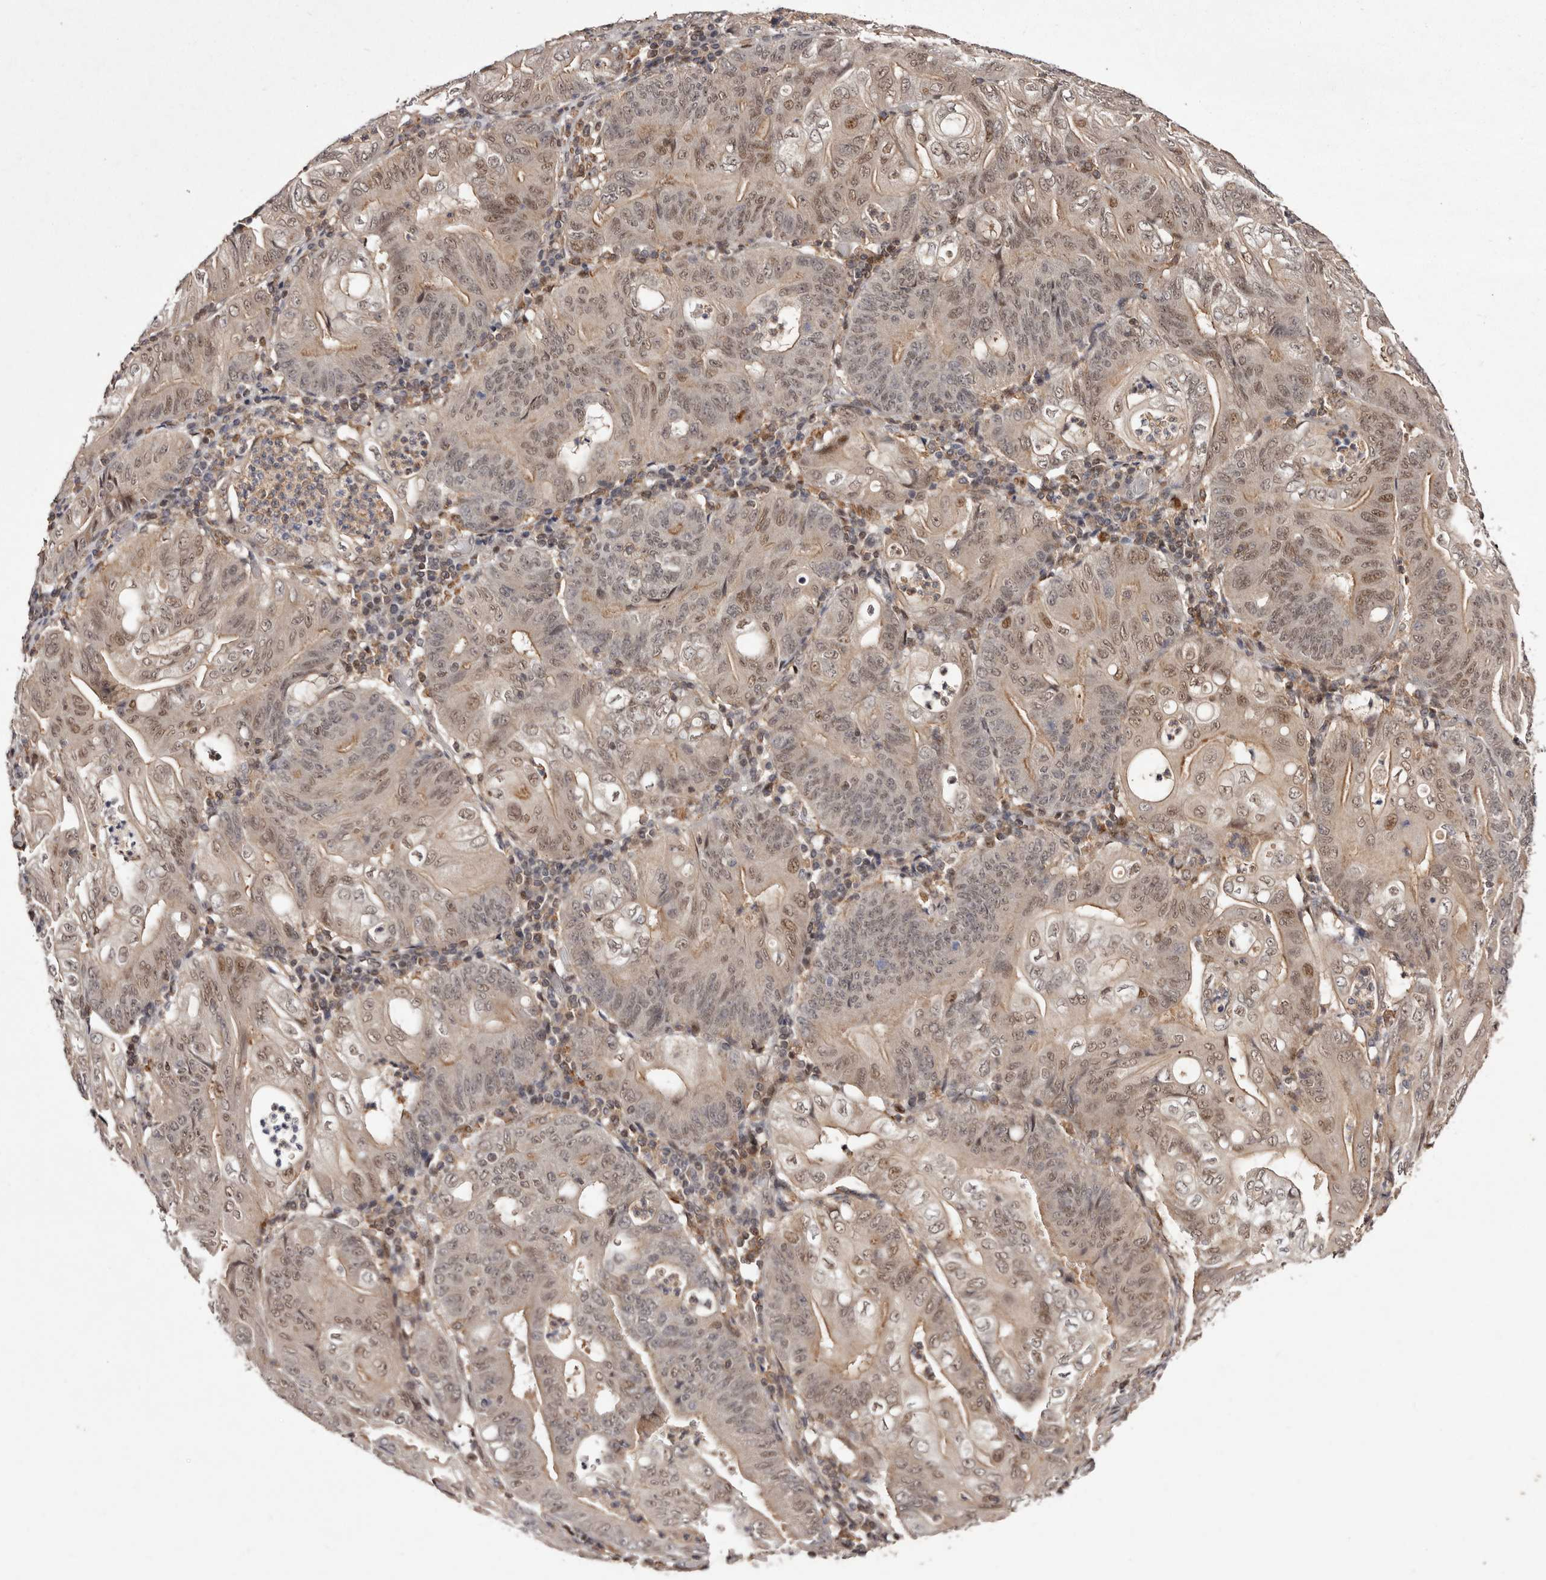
{"staining": {"intensity": "weak", "quantity": "25%-75%", "location": "cytoplasmic/membranous,nuclear"}, "tissue": "stomach cancer", "cell_type": "Tumor cells", "image_type": "cancer", "snomed": [{"axis": "morphology", "description": "Adenocarcinoma, NOS"}, {"axis": "topography", "description": "Stomach"}], "caption": "Protein analysis of adenocarcinoma (stomach) tissue demonstrates weak cytoplasmic/membranous and nuclear expression in about 25%-75% of tumor cells.", "gene": "FBXO5", "patient": {"sex": "female", "age": 73}}